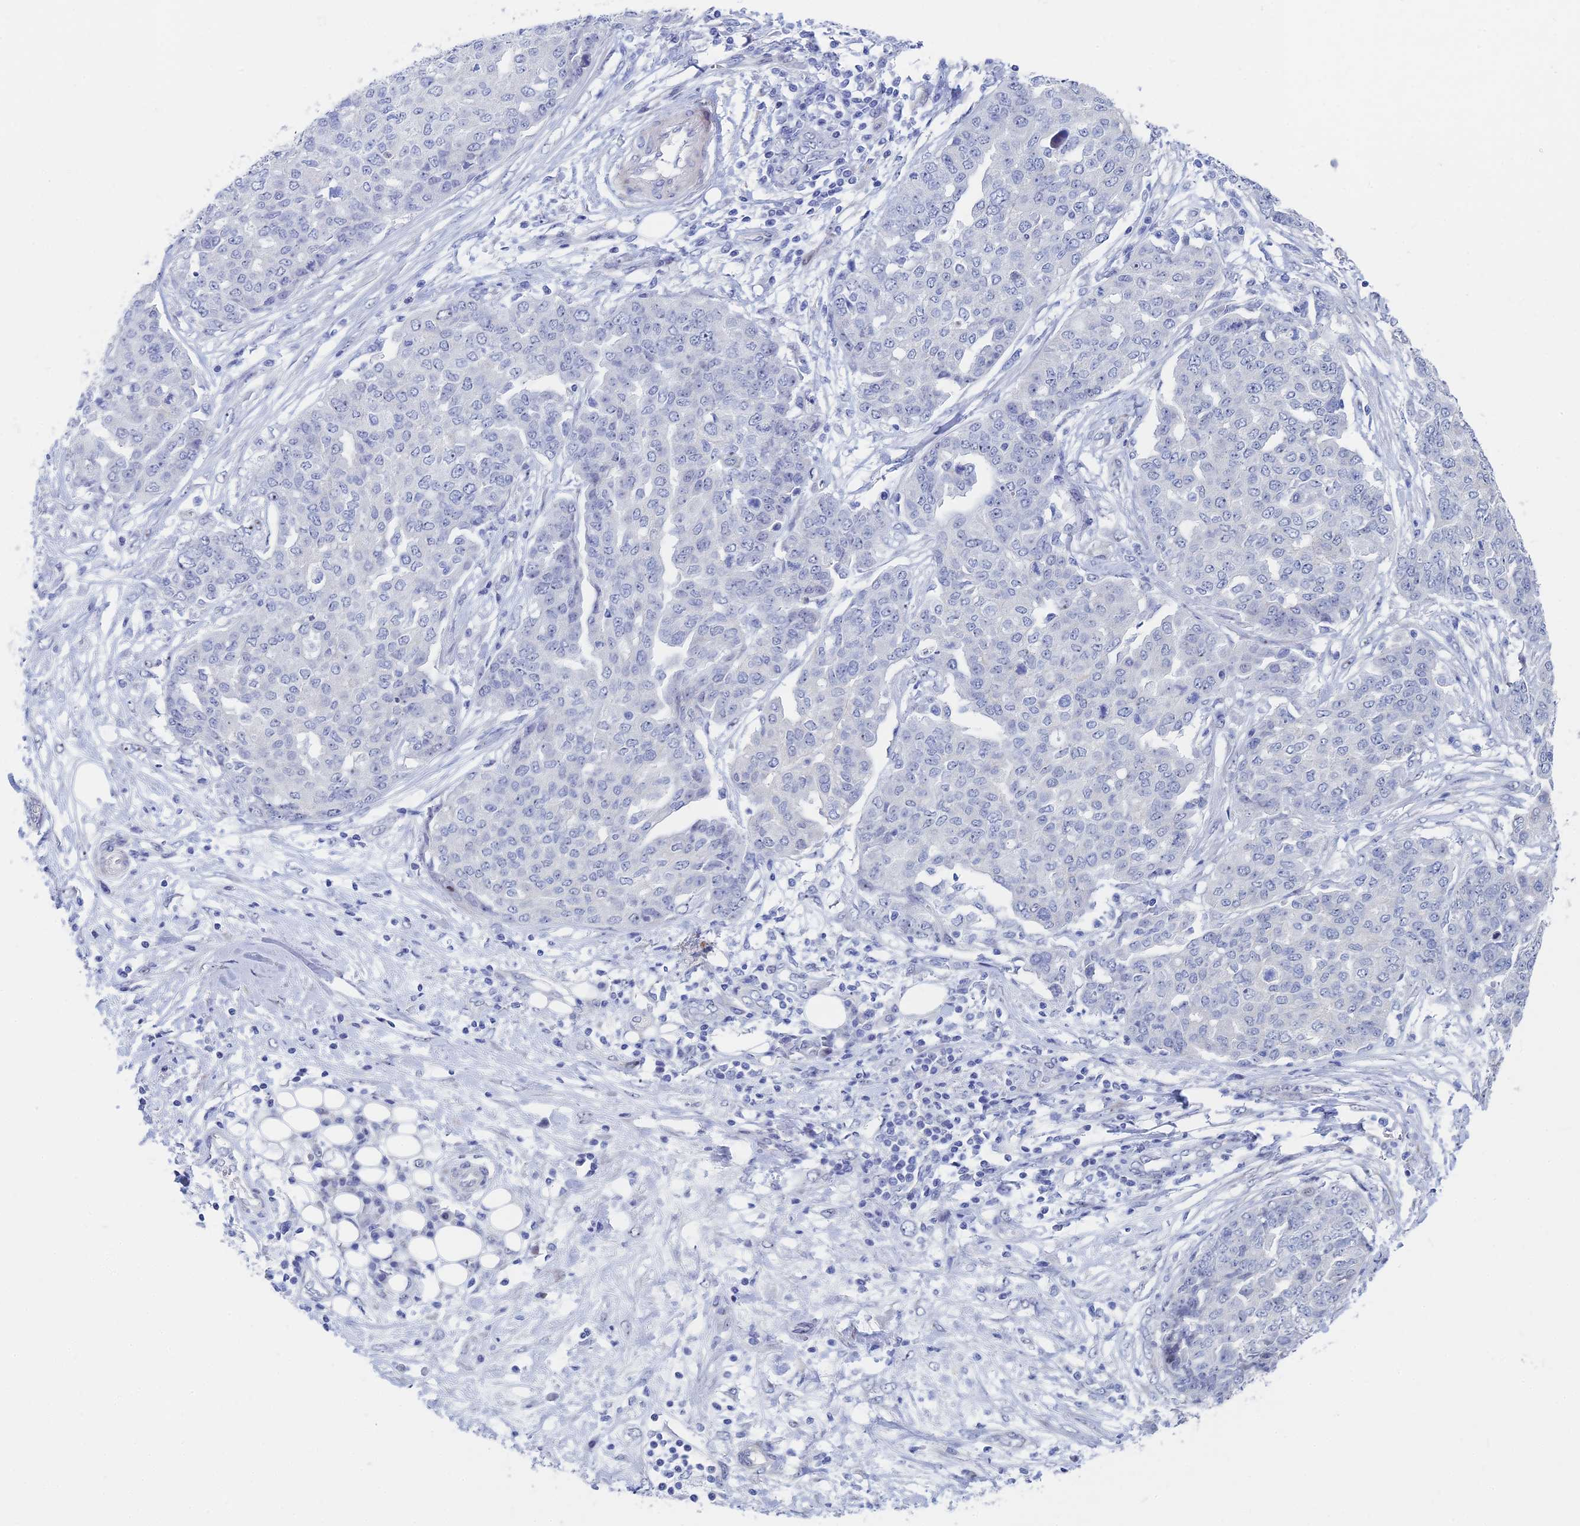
{"staining": {"intensity": "negative", "quantity": "none", "location": "none"}, "tissue": "ovarian cancer", "cell_type": "Tumor cells", "image_type": "cancer", "snomed": [{"axis": "morphology", "description": "Cystadenocarcinoma, serous, NOS"}, {"axis": "topography", "description": "Soft tissue"}, {"axis": "topography", "description": "Ovary"}], "caption": "Immunohistochemistry photomicrograph of ovarian serous cystadenocarcinoma stained for a protein (brown), which displays no expression in tumor cells. The staining was performed using DAB (3,3'-diaminobenzidine) to visualize the protein expression in brown, while the nuclei were stained in blue with hematoxylin (Magnification: 20x).", "gene": "DRGX", "patient": {"sex": "female", "age": 57}}